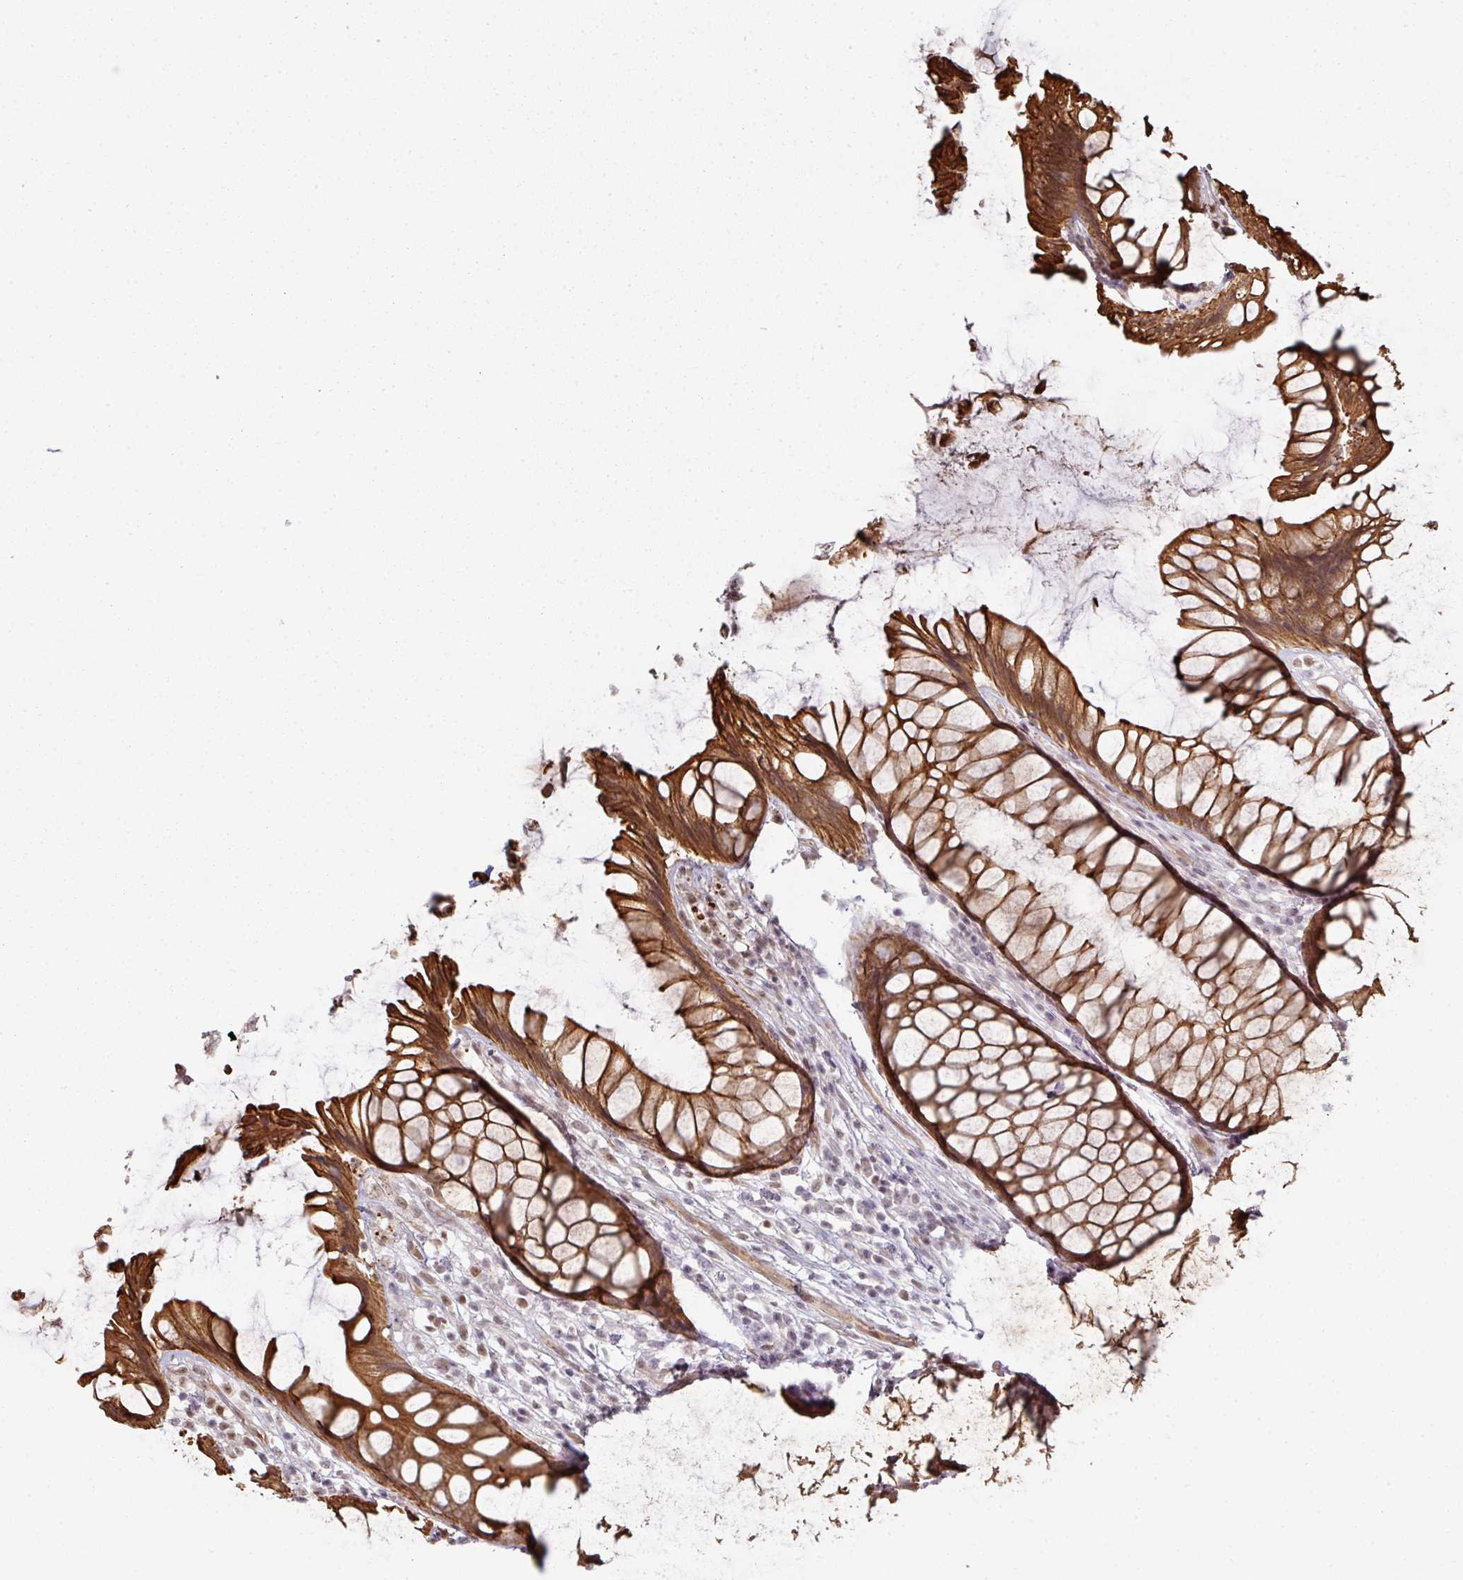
{"staining": {"intensity": "strong", "quantity": ">75%", "location": "cytoplasmic/membranous"}, "tissue": "rectum", "cell_type": "Glandular cells", "image_type": "normal", "snomed": [{"axis": "morphology", "description": "Normal tissue, NOS"}, {"axis": "topography", "description": "Smooth muscle"}, {"axis": "topography", "description": "Rectum"}], "caption": "Protein analysis of benign rectum exhibits strong cytoplasmic/membranous expression in about >75% of glandular cells.", "gene": "GTF2H3", "patient": {"sex": "male", "age": 53}}